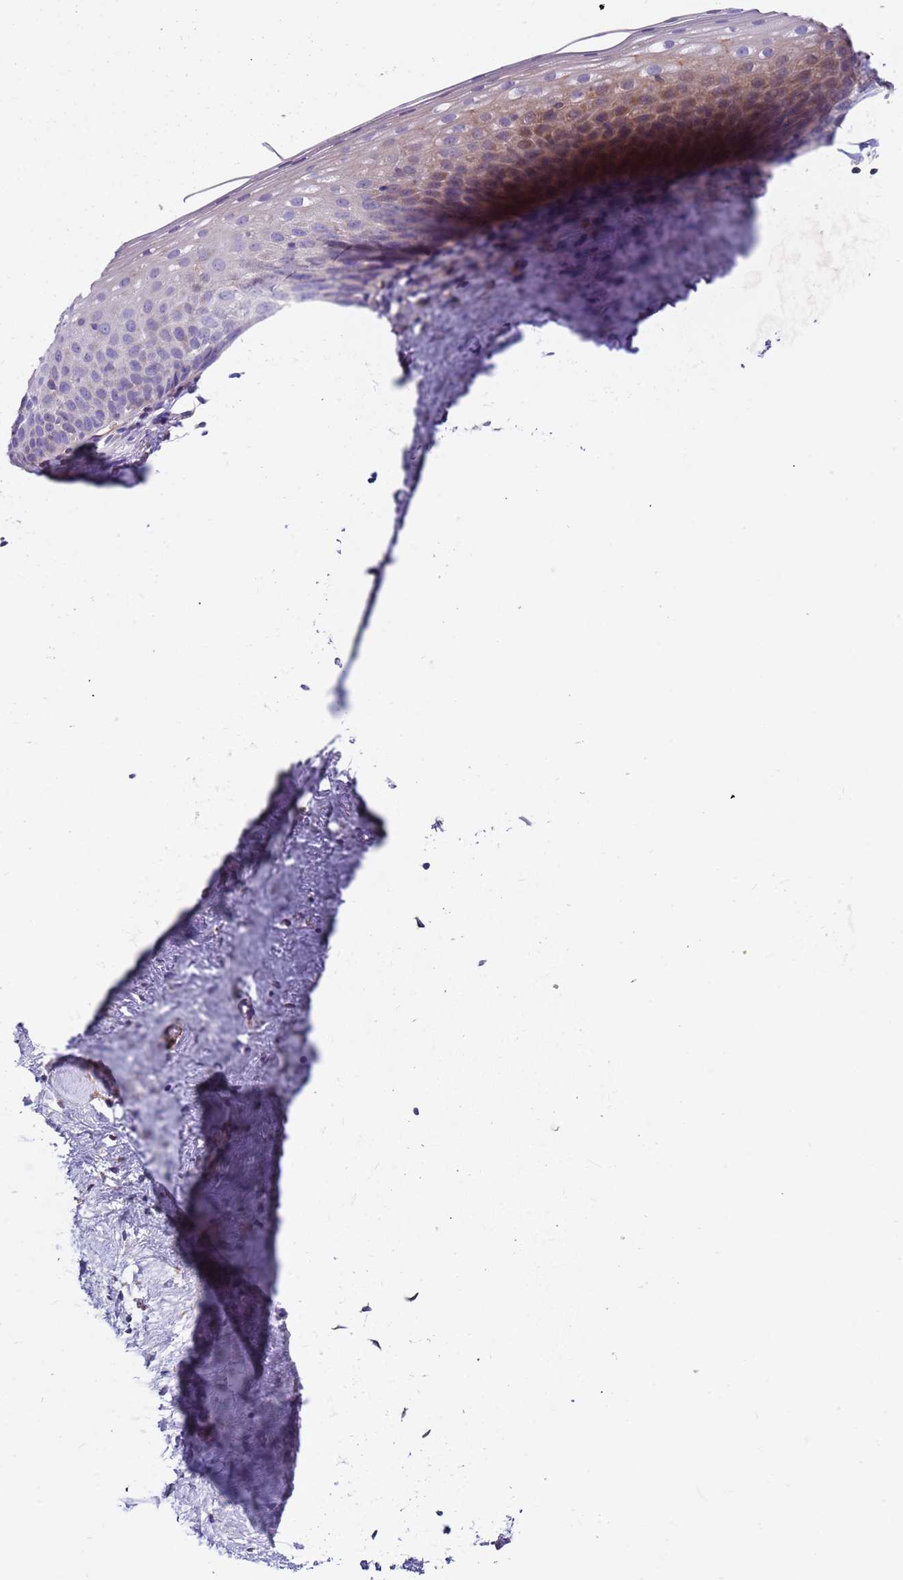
{"staining": {"intensity": "moderate", "quantity": ">75%", "location": "cytoplasmic/membranous"}, "tissue": "cervix", "cell_type": "Glandular cells", "image_type": "normal", "snomed": [{"axis": "morphology", "description": "Normal tissue, NOS"}, {"axis": "topography", "description": "Cervix"}], "caption": "High-power microscopy captured an immunohistochemistry histopathology image of unremarkable cervix, revealing moderate cytoplasmic/membranous positivity in about >75% of glandular cells.", "gene": "LAMB4", "patient": {"sex": "female", "age": 57}}